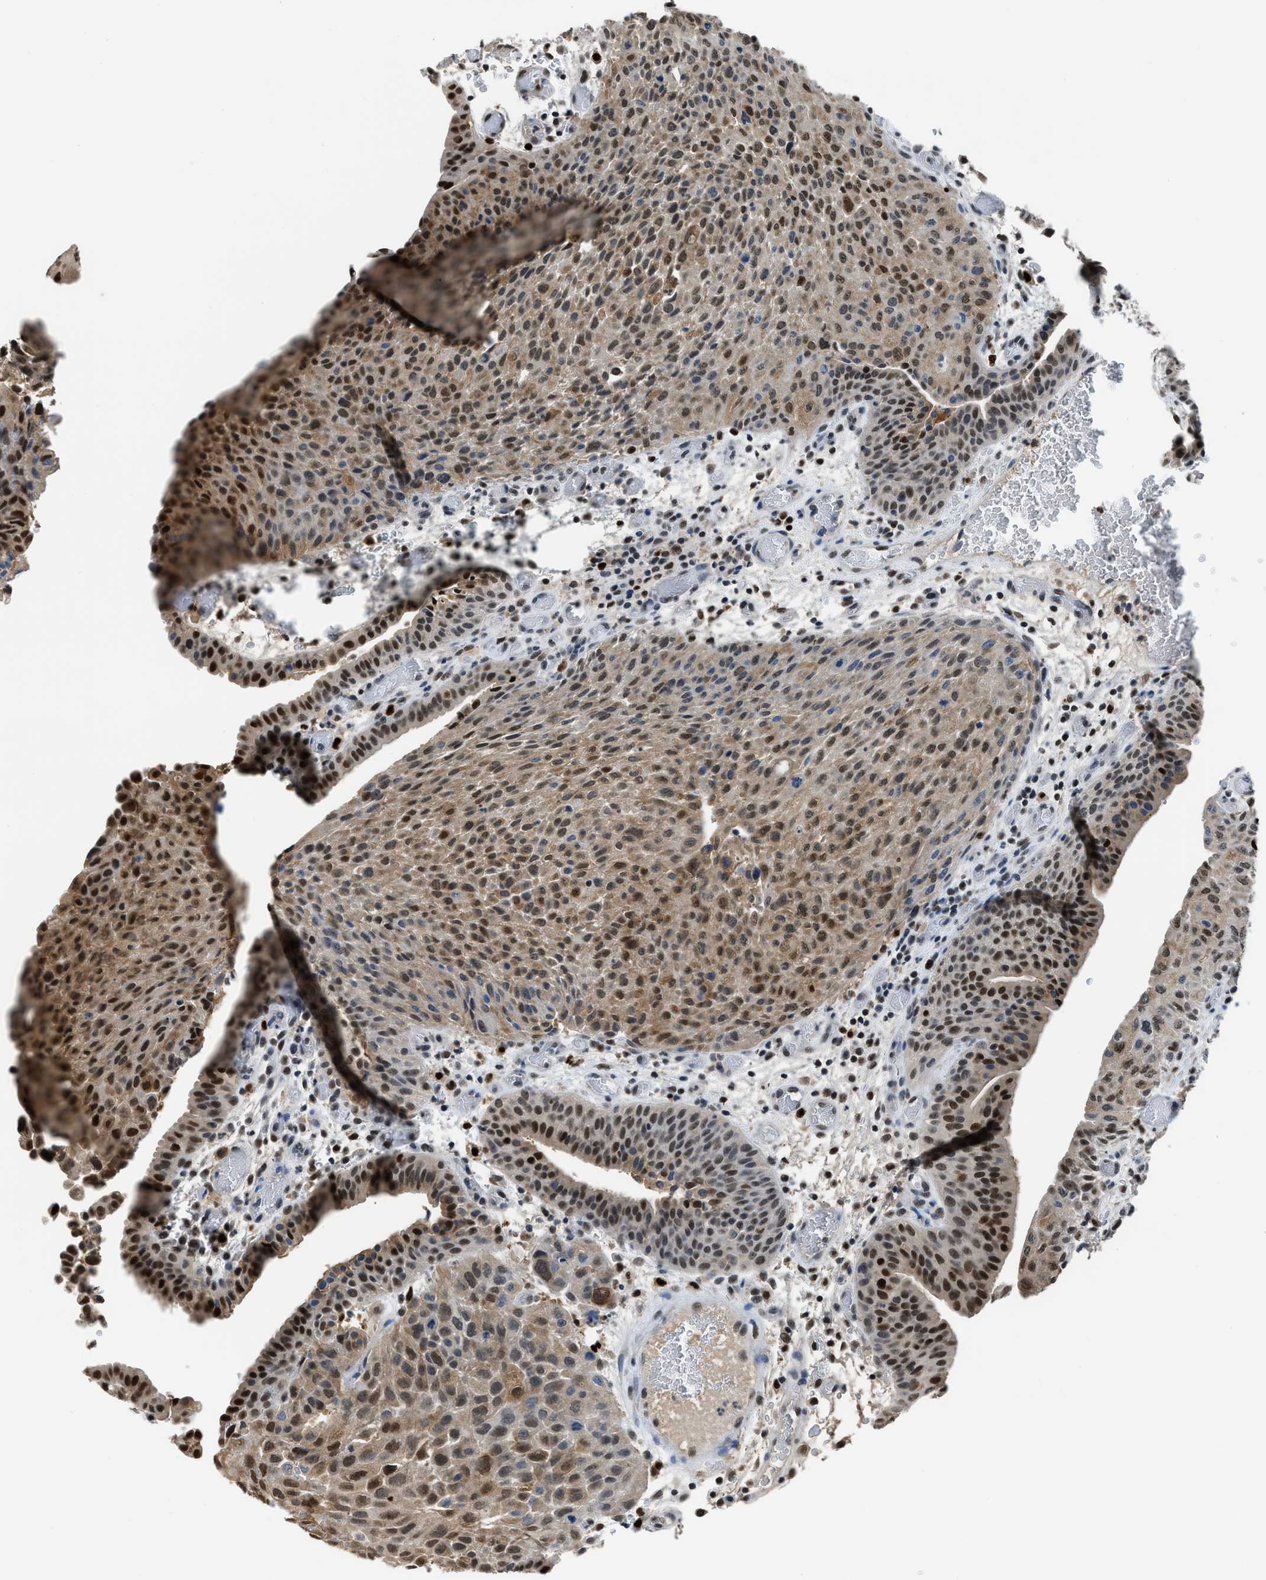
{"staining": {"intensity": "moderate", "quantity": ">75%", "location": "nuclear"}, "tissue": "urothelial cancer", "cell_type": "Tumor cells", "image_type": "cancer", "snomed": [{"axis": "morphology", "description": "Urothelial carcinoma, Low grade"}, {"axis": "morphology", "description": "Urothelial carcinoma, High grade"}, {"axis": "topography", "description": "Urinary bladder"}], "caption": "Urothelial cancer stained with IHC shows moderate nuclear expression in approximately >75% of tumor cells.", "gene": "ALX1", "patient": {"sex": "male", "age": 35}}